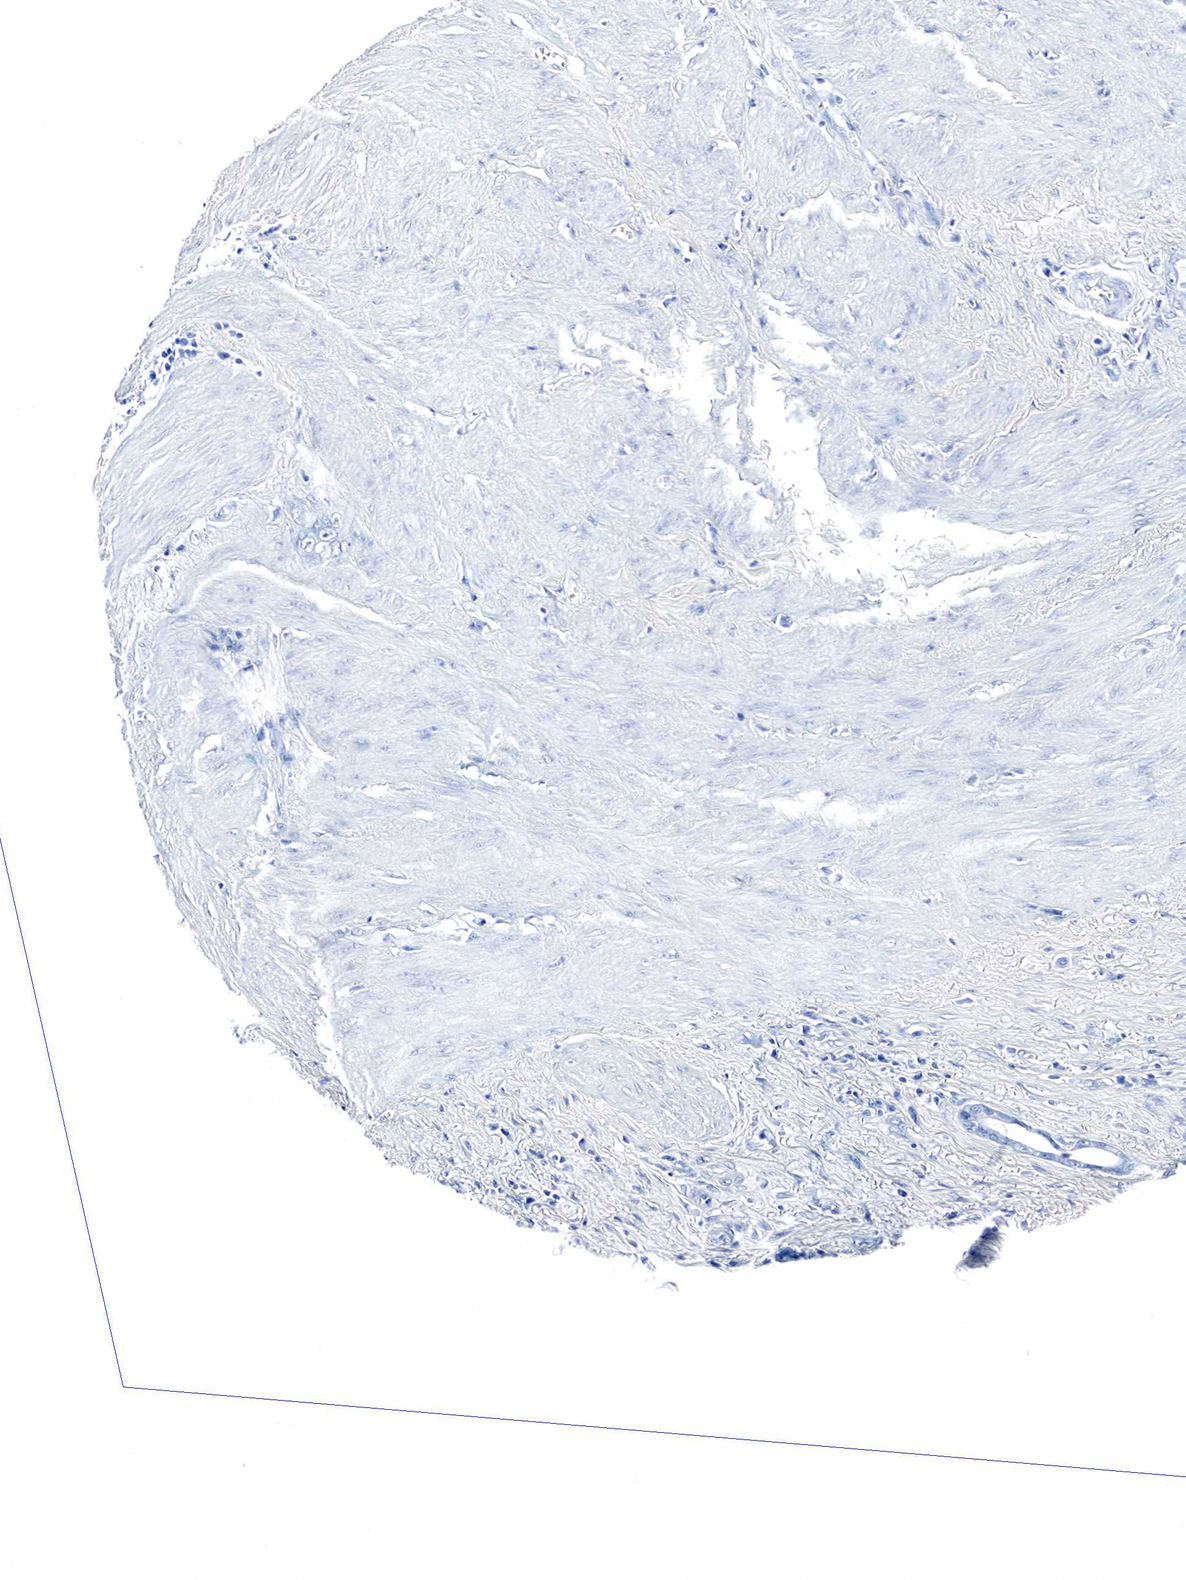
{"staining": {"intensity": "negative", "quantity": "none", "location": "none"}, "tissue": "liver cancer", "cell_type": "Tumor cells", "image_type": "cancer", "snomed": [{"axis": "morphology", "description": "Cholangiocarcinoma"}, {"axis": "topography", "description": "Liver"}], "caption": "Liver cancer (cholangiocarcinoma) stained for a protein using immunohistochemistry (IHC) demonstrates no staining tumor cells.", "gene": "GAST", "patient": {"sex": "male", "age": 57}}